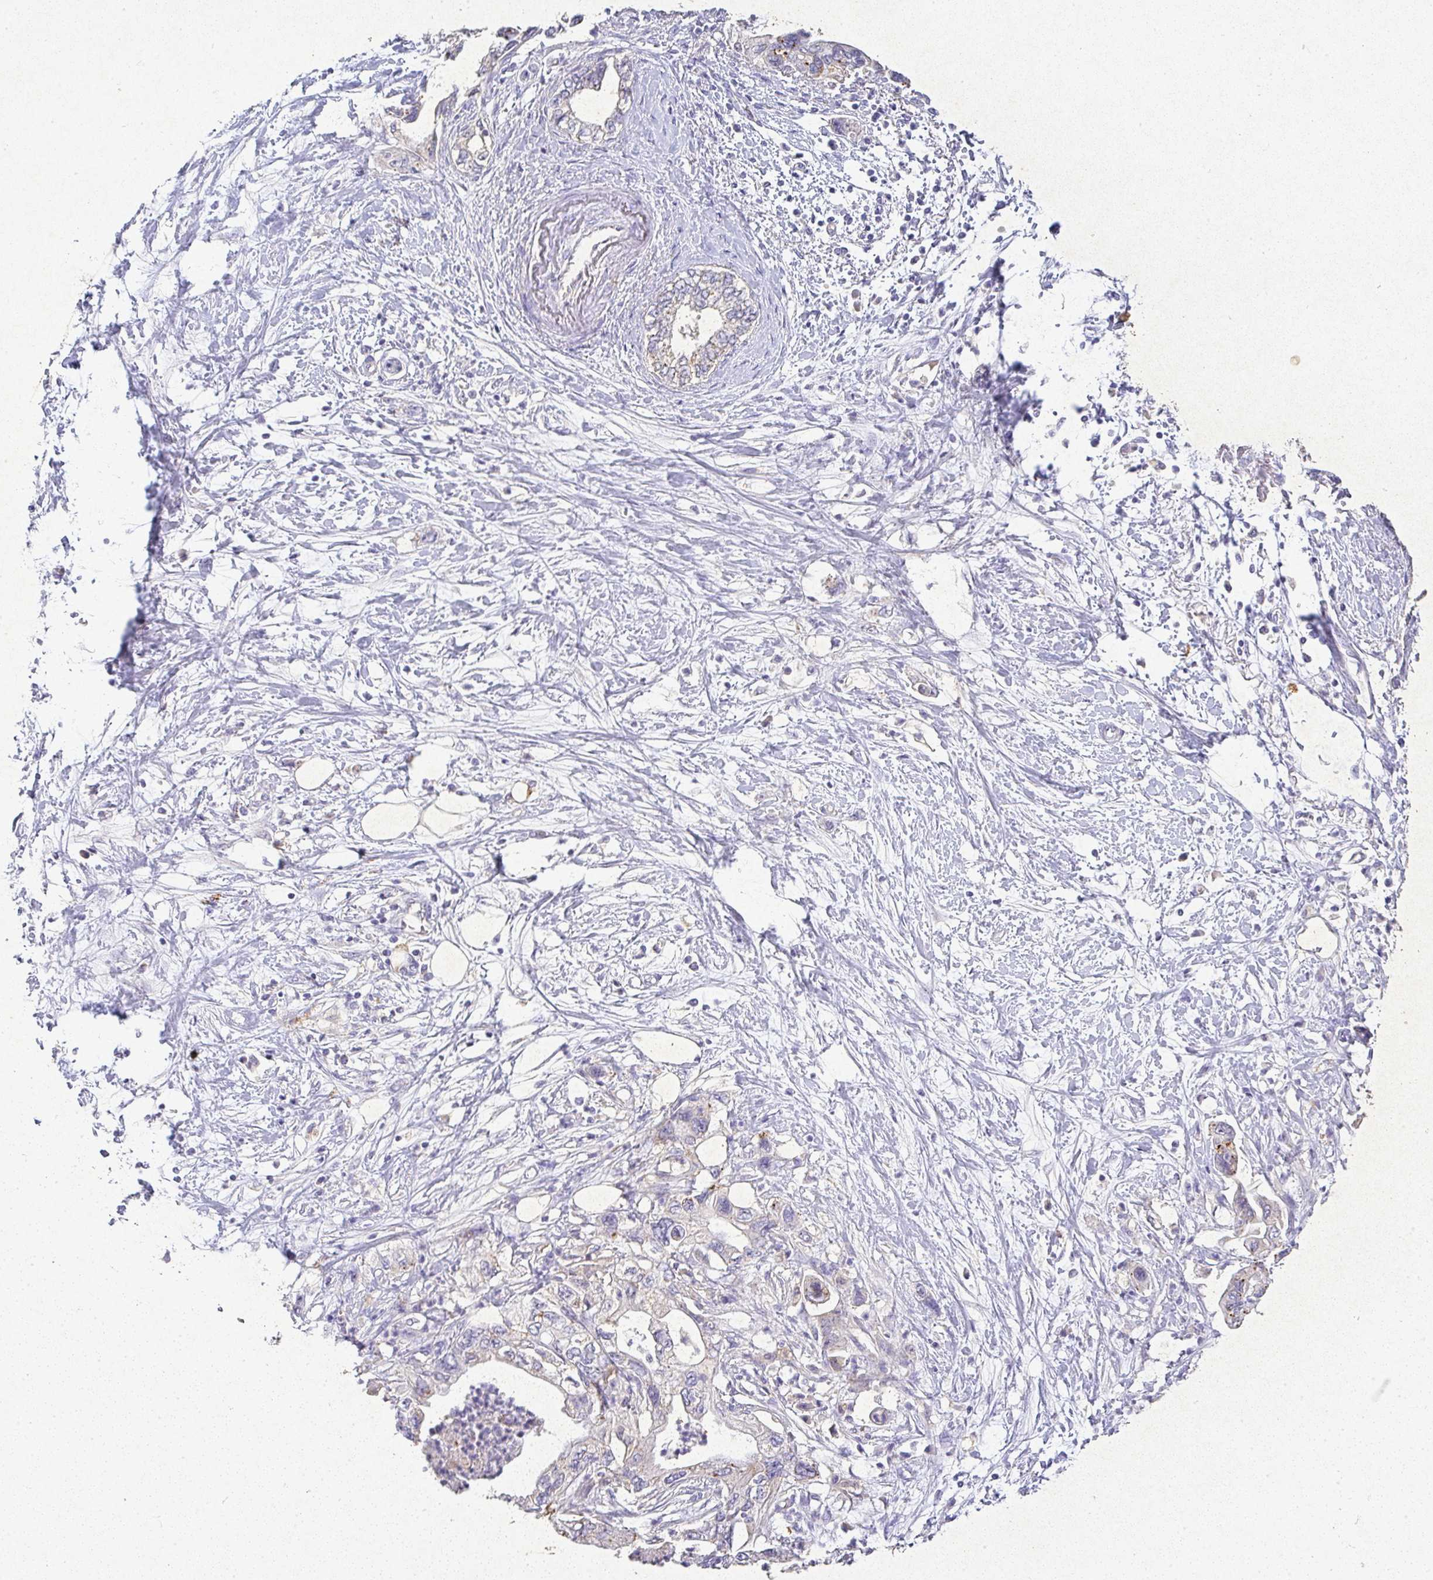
{"staining": {"intensity": "negative", "quantity": "none", "location": "none"}, "tissue": "pancreatic cancer", "cell_type": "Tumor cells", "image_type": "cancer", "snomed": [{"axis": "morphology", "description": "Adenocarcinoma, NOS"}, {"axis": "topography", "description": "Pancreas"}], "caption": "The micrograph reveals no significant staining in tumor cells of pancreatic cancer (adenocarcinoma).", "gene": "RPS2", "patient": {"sex": "female", "age": 73}}